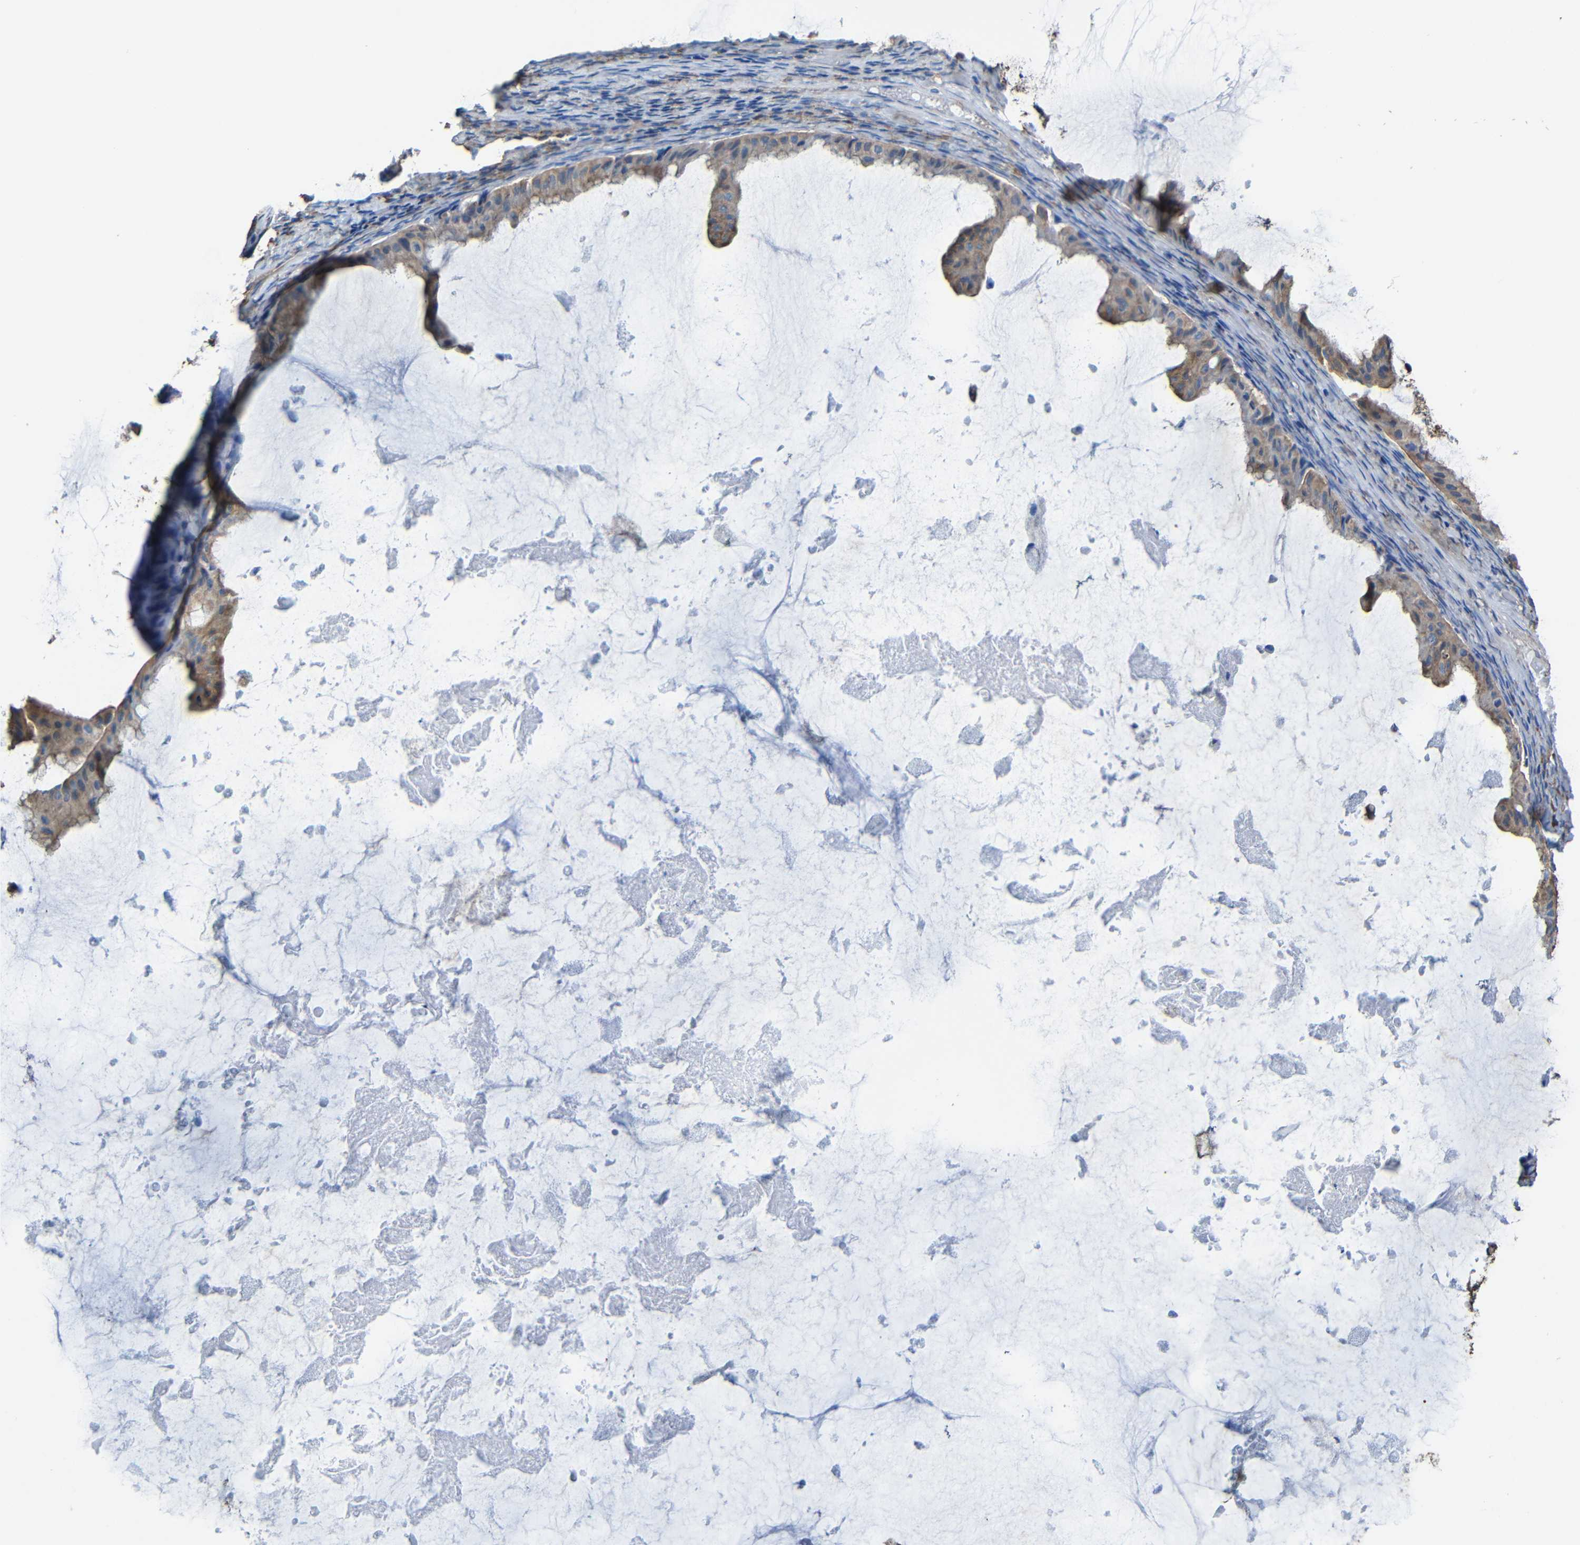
{"staining": {"intensity": "moderate", "quantity": ">75%", "location": "cytoplasmic/membranous"}, "tissue": "ovarian cancer", "cell_type": "Tumor cells", "image_type": "cancer", "snomed": [{"axis": "morphology", "description": "Cystadenocarcinoma, mucinous, NOS"}, {"axis": "topography", "description": "Ovary"}], "caption": "A medium amount of moderate cytoplasmic/membranous expression is appreciated in approximately >75% of tumor cells in ovarian mucinous cystadenocarcinoma tissue.", "gene": "INTS6L", "patient": {"sex": "female", "age": 61}}